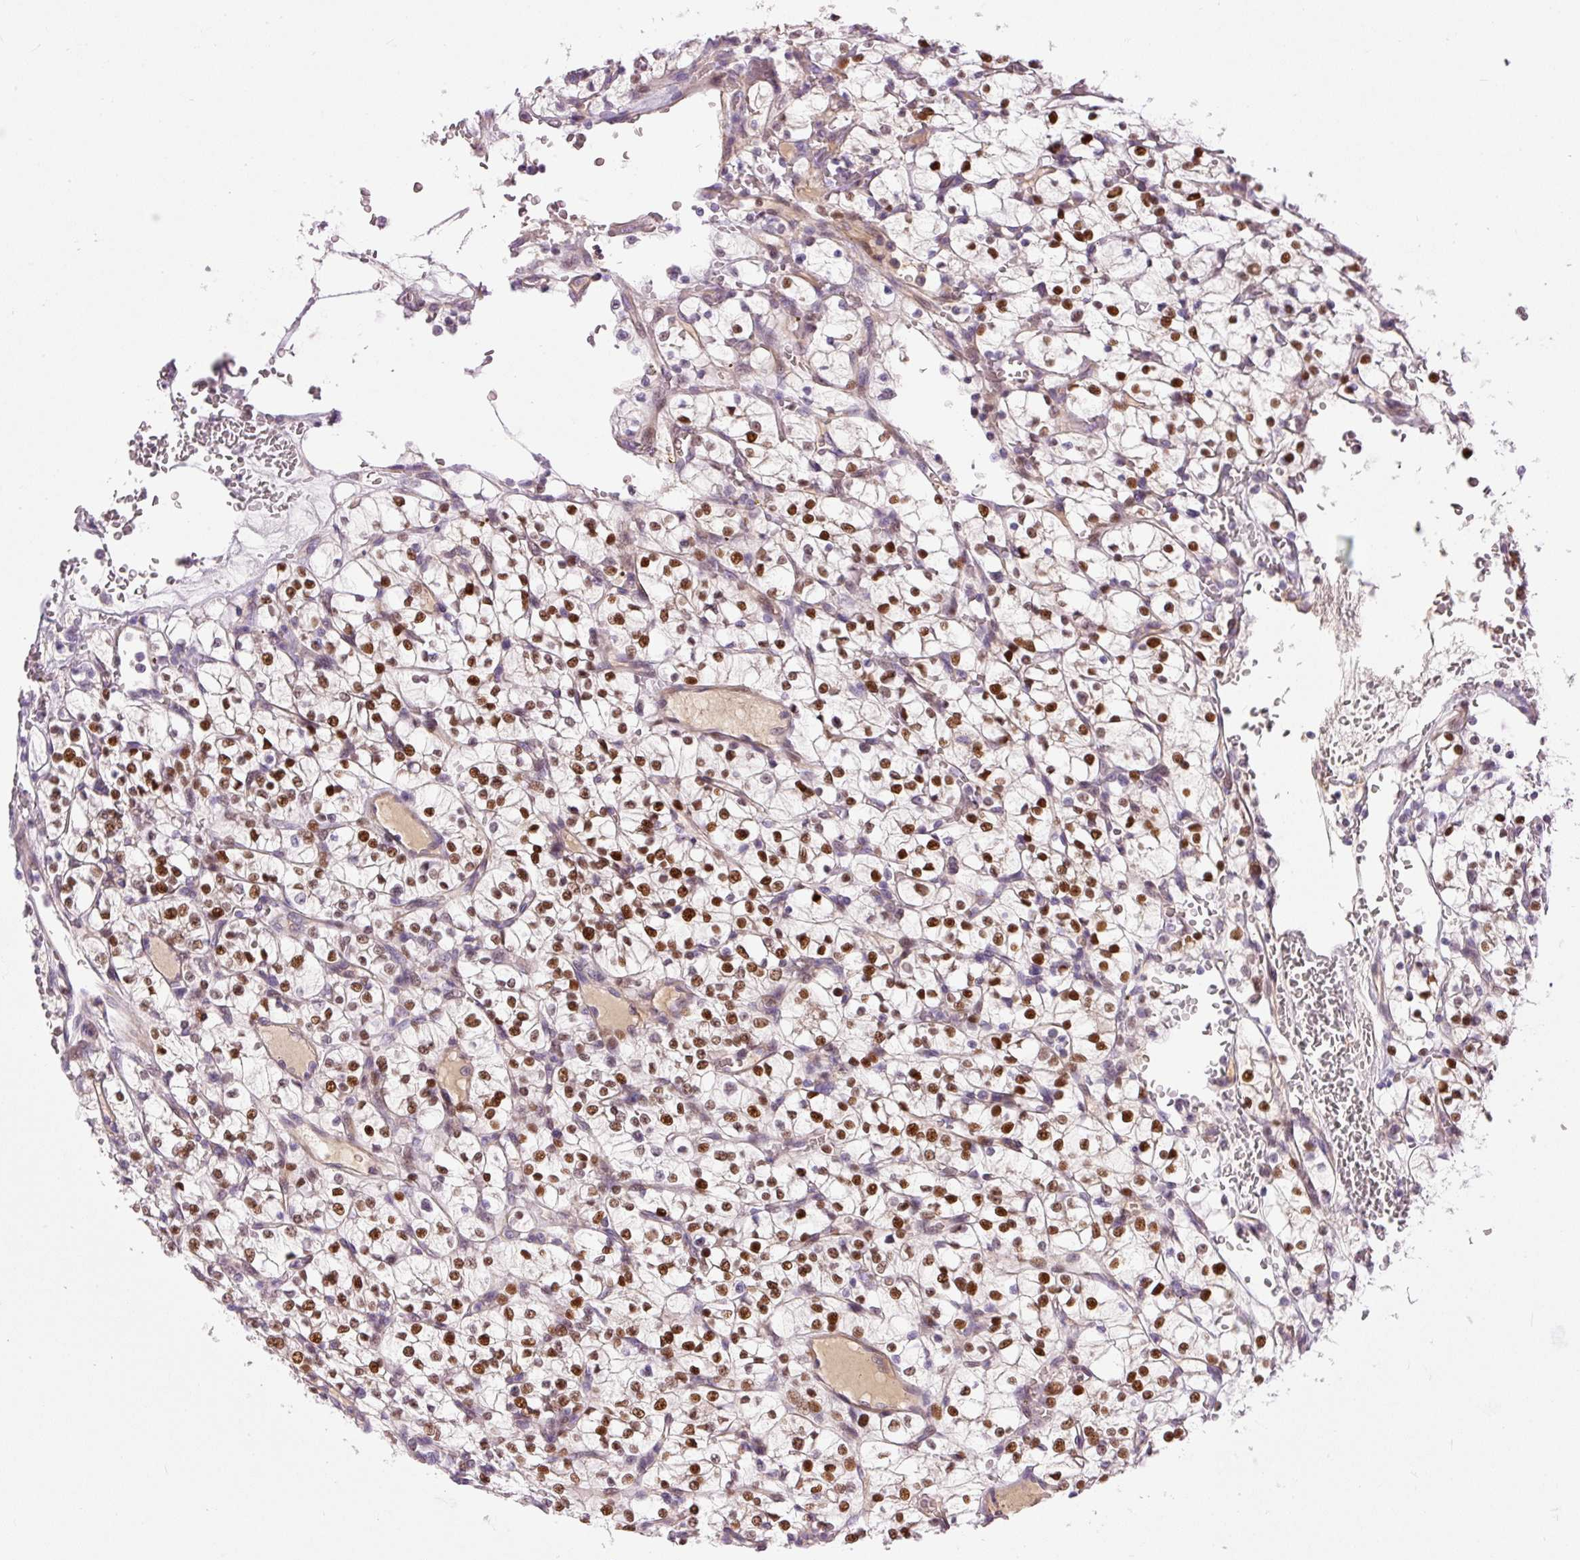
{"staining": {"intensity": "strong", "quantity": ">75%", "location": "nuclear"}, "tissue": "renal cancer", "cell_type": "Tumor cells", "image_type": "cancer", "snomed": [{"axis": "morphology", "description": "Adenocarcinoma, NOS"}, {"axis": "topography", "description": "Kidney"}], "caption": "Protein analysis of renal cancer (adenocarcinoma) tissue displays strong nuclear positivity in about >75% of tumor cells. The staining is performed using DAB (3,3'-diaminobenzidine) brown chromogen to label protein expression. The nuclei are counter-stained blue using hematoxylin.", "gene": "HNF1A", "patient": {"sex": "female", "age": 64}}